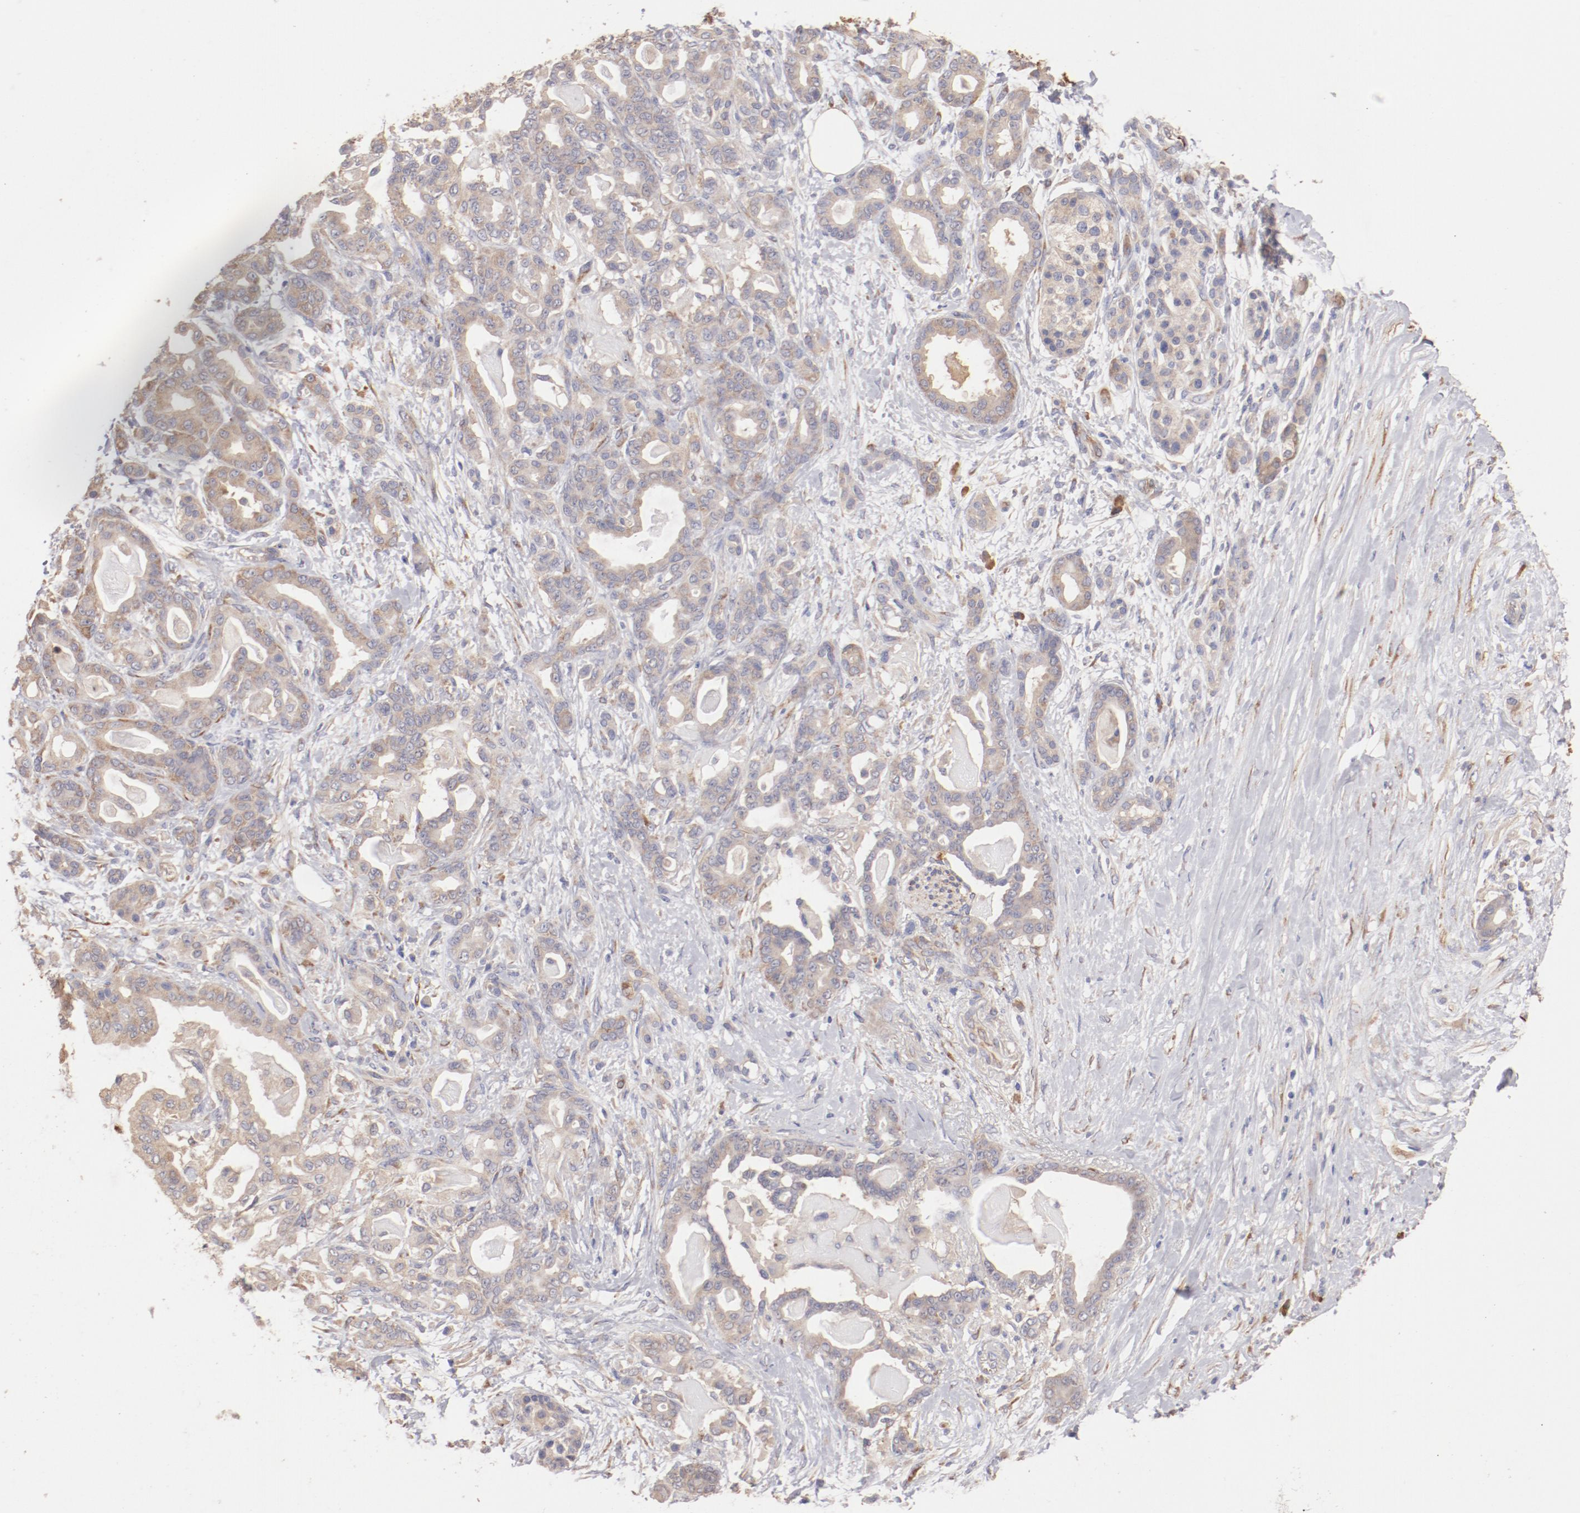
{"staining": {"intensity": "moderate", "quantity": "25%-75%", "location": "cytoplasmic/membranous"}, "tissue": "pancreatic cancer", "cell_type": "Tumor cells", "image_type": "cancer", "snomed": [{"axis": "morphology", "description": "Adenocarcinoma, NOS"}, {"axis": "topography", "description": "Pancreas"}], "caption": "An immunohistochemistry micrograph of neoplastic tissue is shown. Protein staining in brown shows moderate cytoplasmic/membranous positivity in pancreatic adenocarcinoma within tumor cells. The staining was performed using DAB, with brown indicating positive protein expression. Nuclei are stained blue with hematoxylin.", "gene": "ENTPD5", "patient": {"sex": "male", "age": 63}}